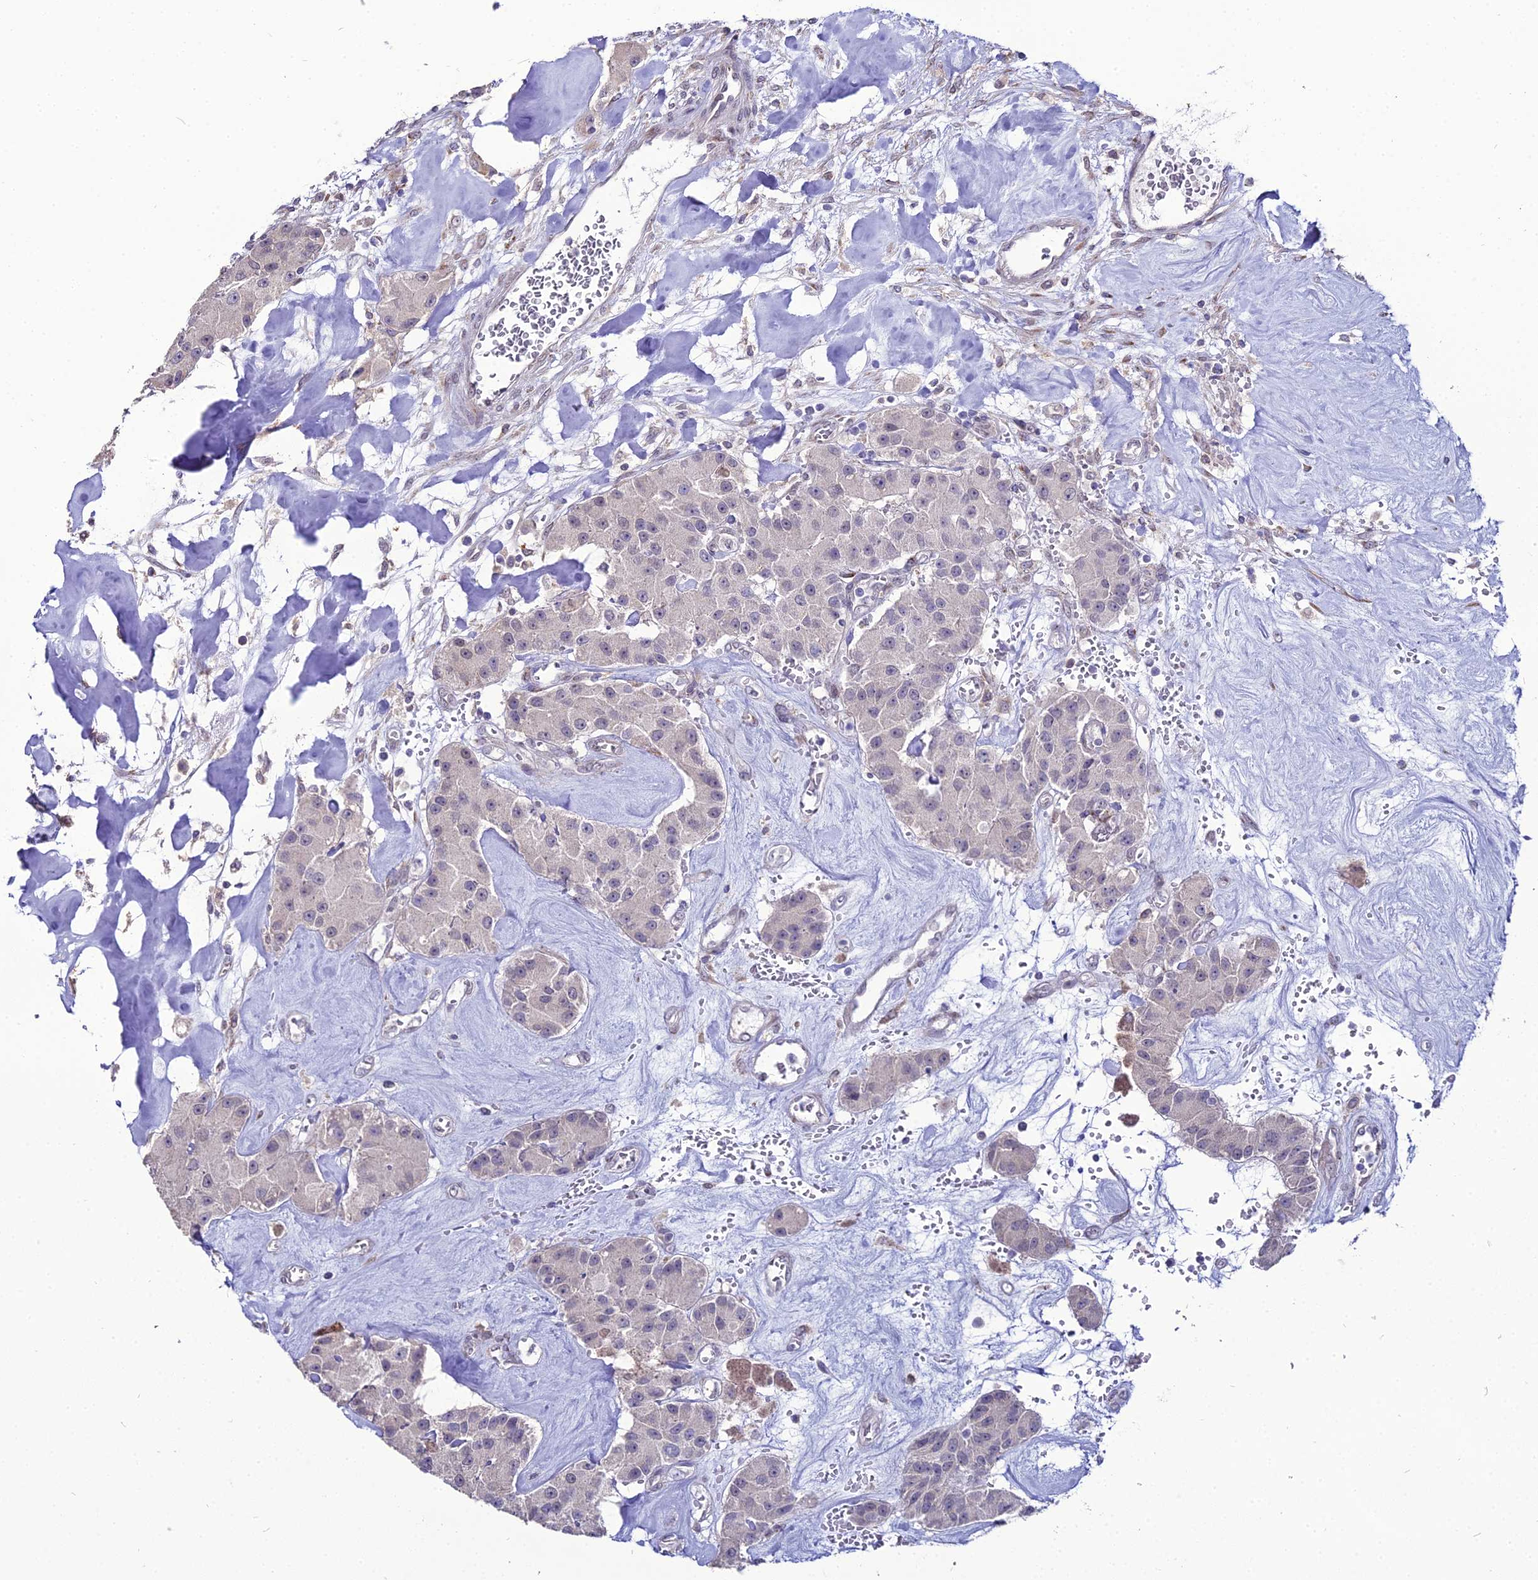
{"staining": {"intensity": "negative", "quantity": "none", "location": "none"}, "tissue": "carcinoid", "cell_type": "Tumor cells", "image_type": "cancer", "snomed": [{"axis": "morphology", "description": "Carcinoid, malignant, NOS"}, {"axis": "topography", "description": "Pancreas"}], "caption": "Immunohistochemistry (IHC) photomicrograph of neoplastic tissue: human malignant carcinoid stained with DAB (3,3'-diaminobenzidine) reveals no significant protein expression in tumor cells.", "gene": "TROAP", "patient": {"sex": "male", "age": 41}}